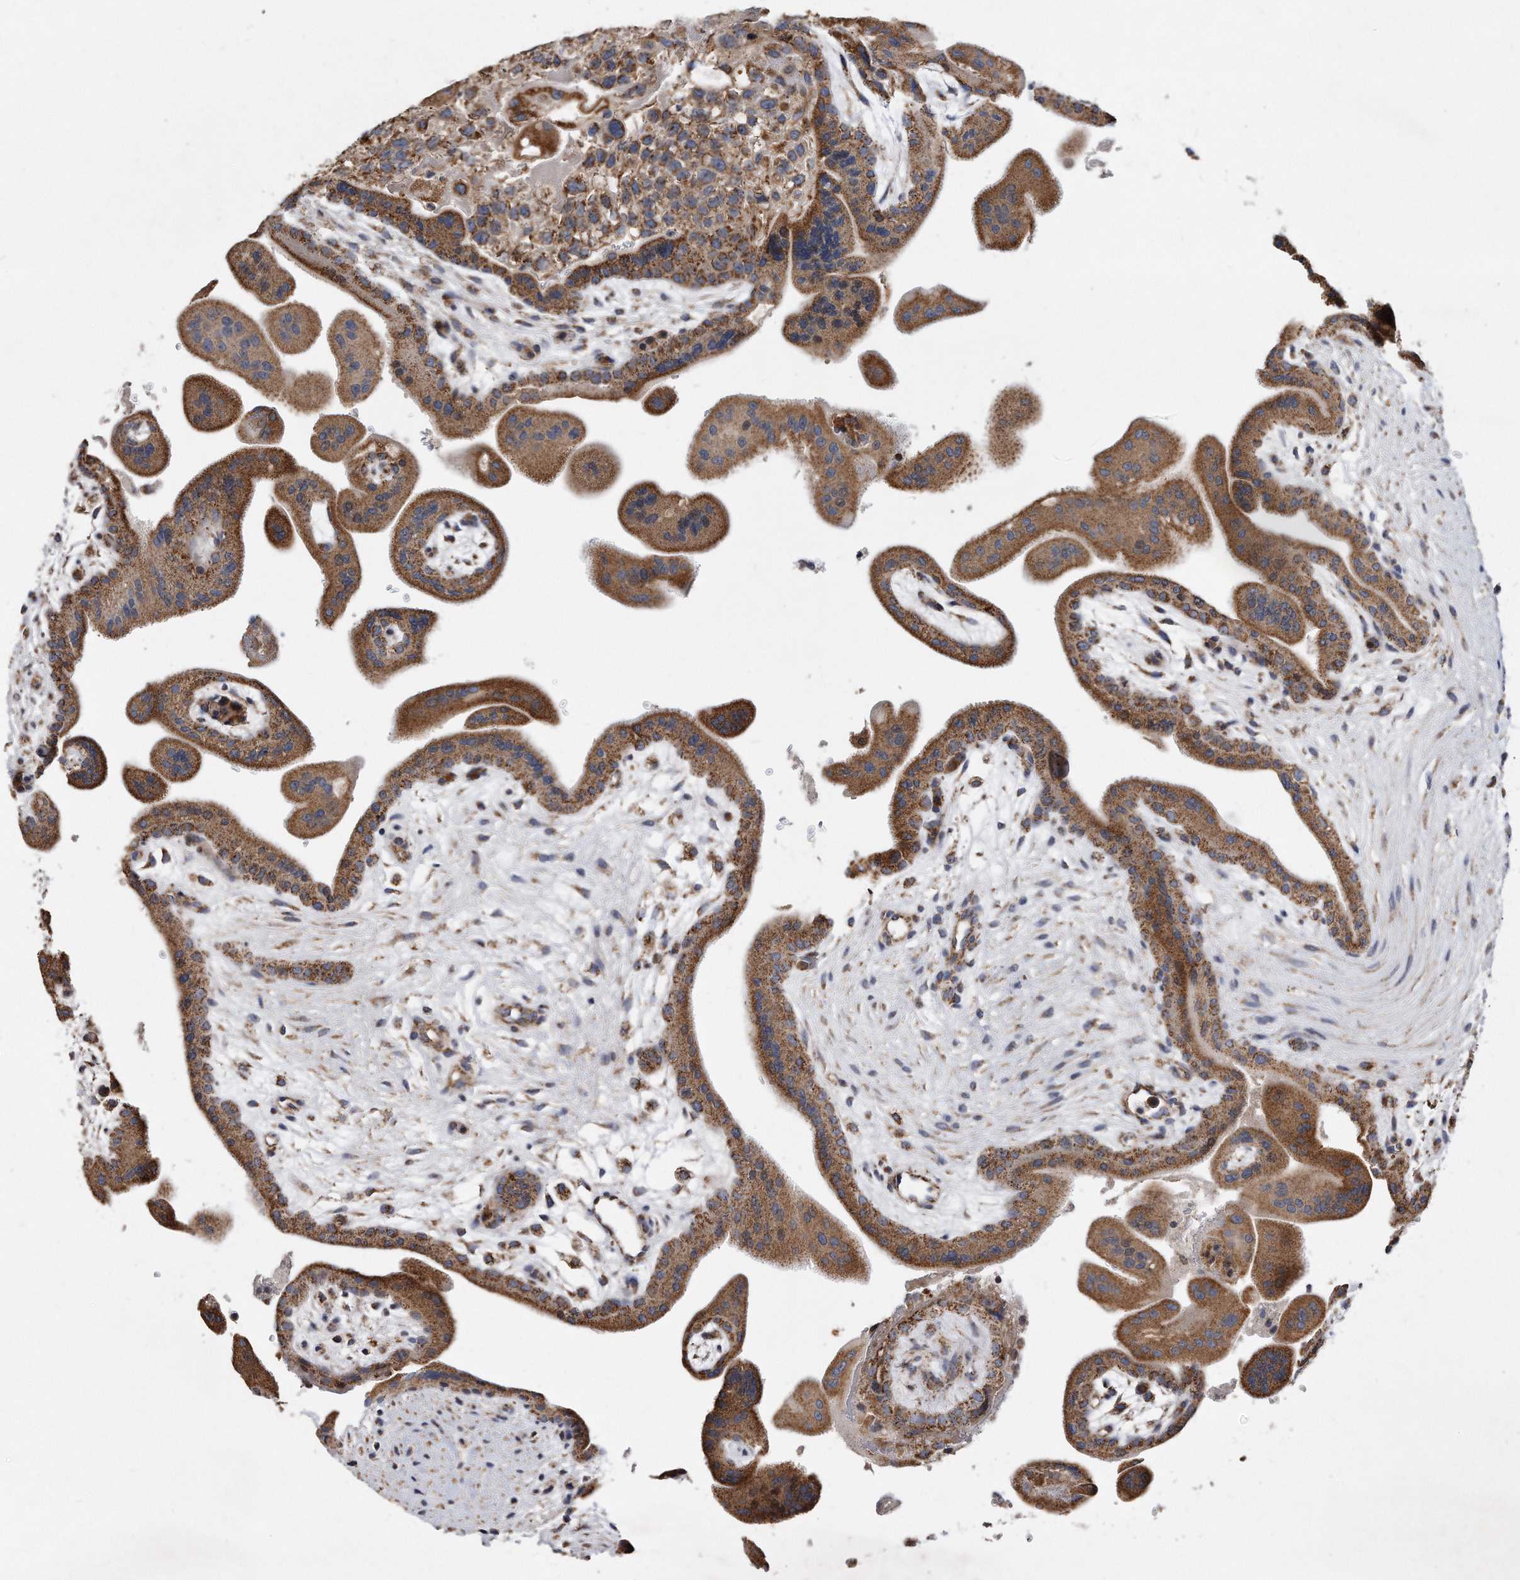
{"staining": {"intensity": "moderate", "quantity": ">75%", "location": "cytoplasmic/membranous"}, "tissue": "placenta", "cell_type": "Decidual cells", "image_type": "normal", "snomed": [{"axis": "morphology", "description": "Normal tissue, NOS"}, {"axis": "topography", "description": "Placenta"}], "caption": "IHC image of unremarkable human placenta stained for a protein (brown), which demonstrates medium levels of moderate cytoplasmic/membranous staining in about >75% of decidual cells.", "gene": "PPP5C", "patient": {"sex": "female", "age": 35}}